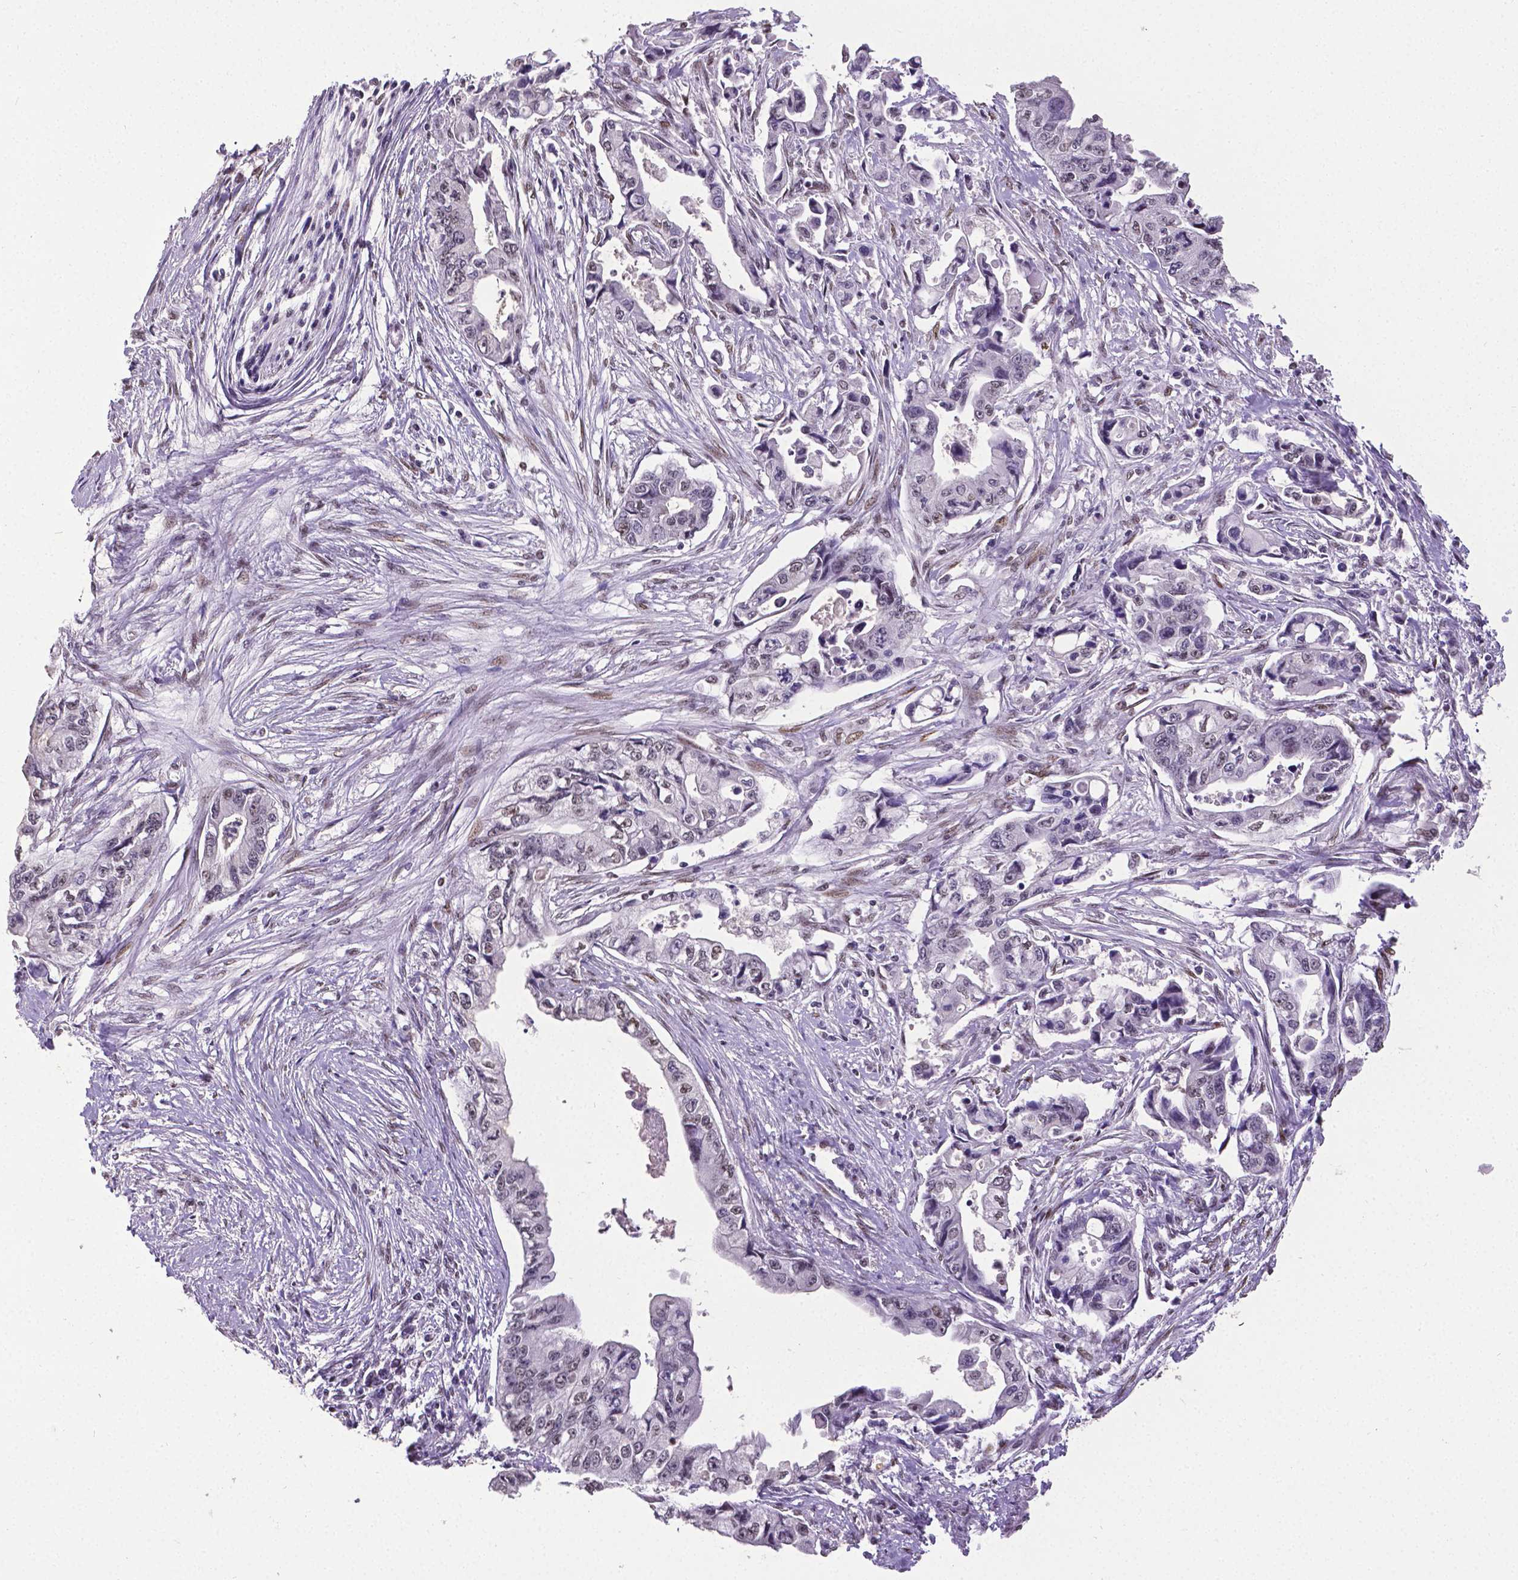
{"staining": {"intensity": "negative", "quantity": "none", "location": "none"}, "tissue": "pancreatic cancer", "cell_type": "Tumor cells", "image_type": "cancer", "snomed": [{"axis": "morphology", "description": "Adenocarcinoma, NOS"}, {"axis": "topography", "description": "Pancreas"}], "caption": "Immunohistochemistry photomicrograph of human pancreatic cancer stained for a protein (brown), which exhibits no expression in tumor cells.", "gene": "REST", "patient": {"sex": "male", "age": 66}}